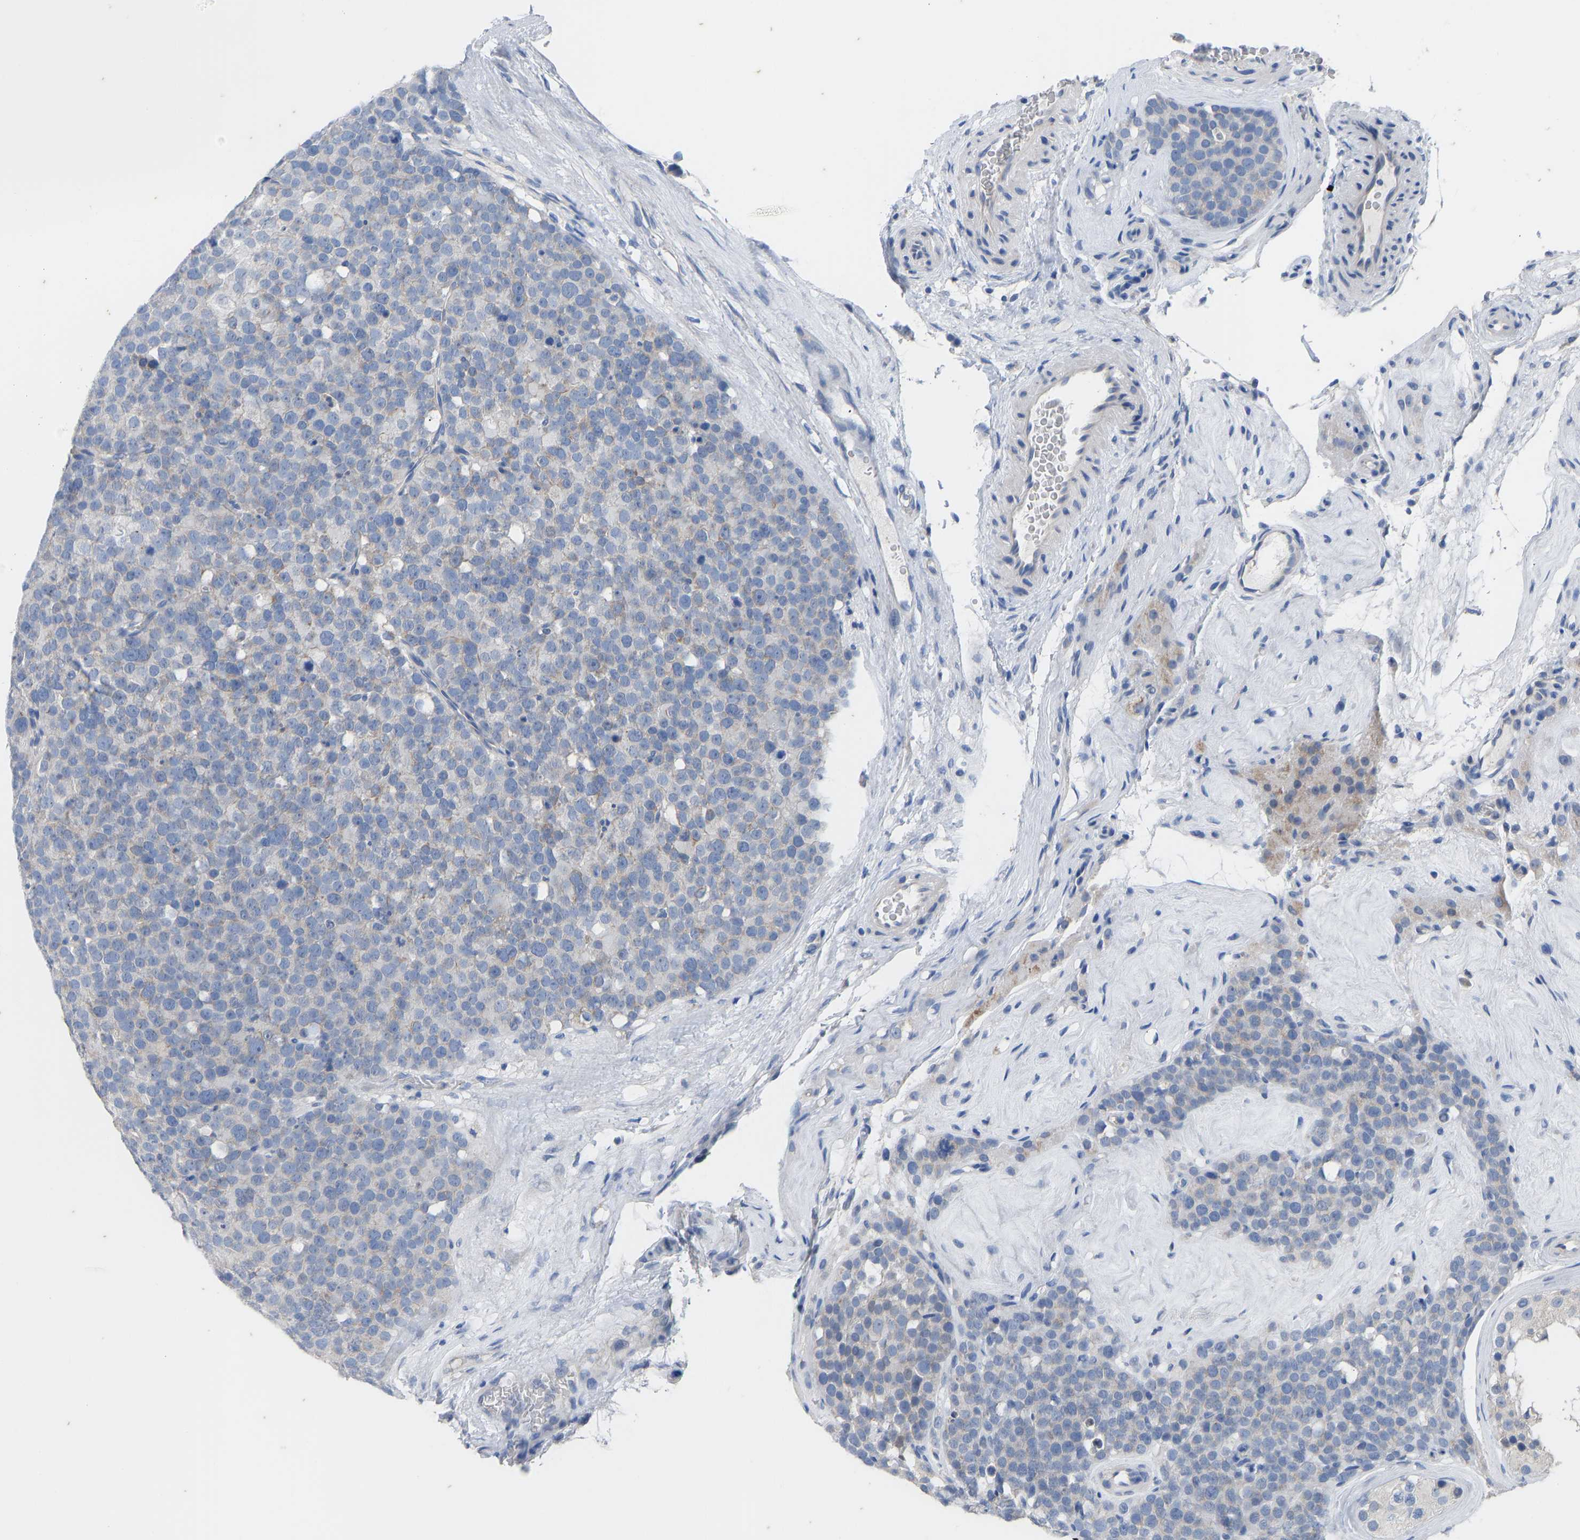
{"staining": {"intensity": "weak", "quantity": "<25%", "location": "cytoplasmic/membranous"}, "tissue": "testis cancer", "cell_type": "Tumor cells", "image_type": "cancer", "snomed": [{"axis": "morphology", "description": "Seminoma, NOS"}, {"axis": "topography", "description": "Testis"}], "caption": "Immunohistochemistry (IHC) of testis cancer demonstrates no staining in tumor cells.", "gene": "OLIG2", "patient": {"sex": "male", "age": 71}}